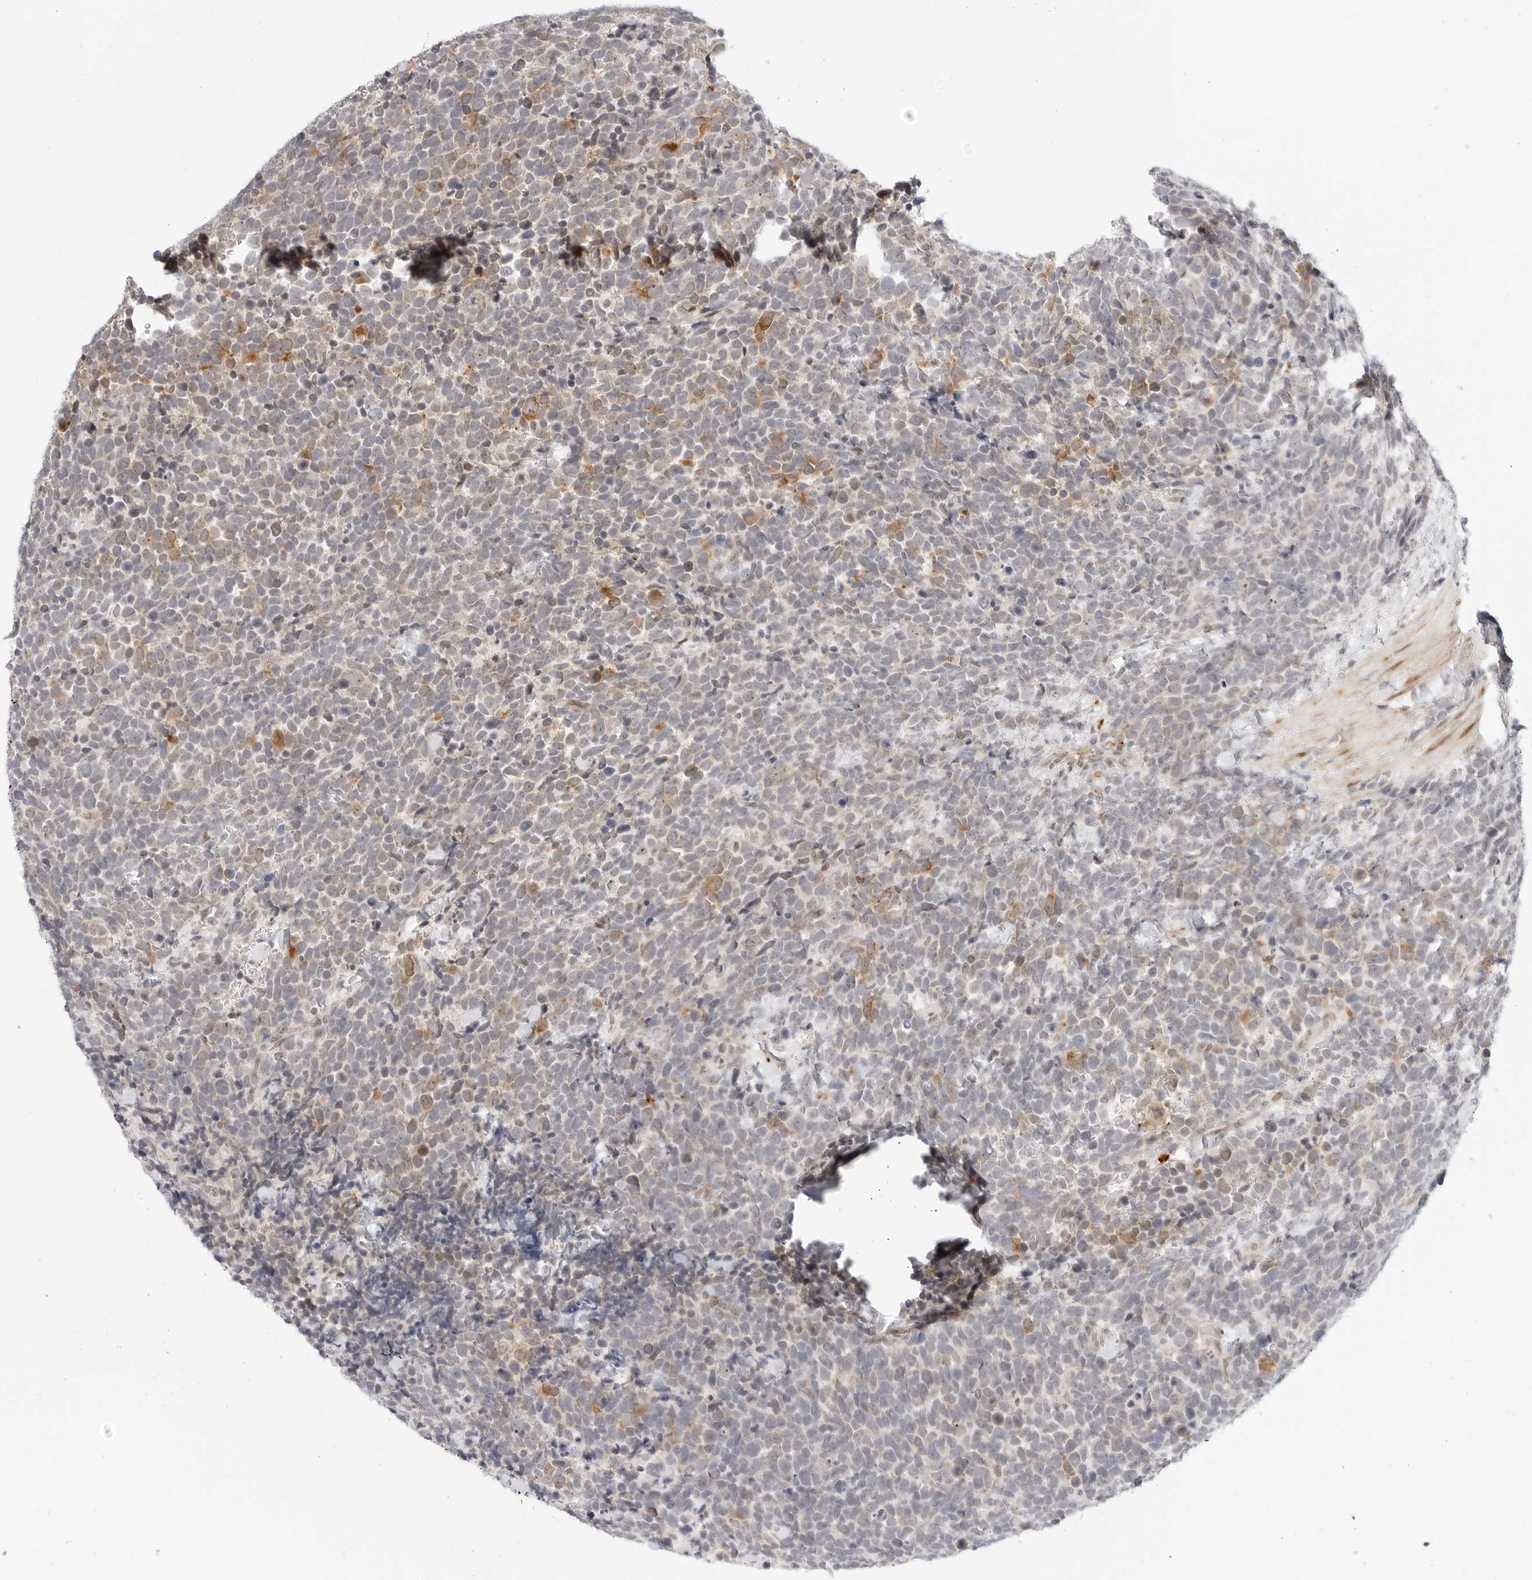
{"staining": {"intensity": "moderate", "quantity": "<25%", "location": "cytoplasmic/membranous"}, "tissue": "urothelial cancer", "cell_type": "Tumor cells", "image_type": "cancer", "snomed": [{"axis": "morphology", "description": "Urothelial carcinoma, High grade"}, {"axis": "topography", "description": "Urinary bladder"}], "caption": "The micrograph demonstrates a brown stain indicating the presence of a protein in the cytoplasmic/membranous of tumor cells in urothelial cancer. The staining was performed using DAB, with brown indicating positive protein expression. Nuclei are stained blue with hematoxylin.", "gene": "HIPK3", "patient": {"sex": "female", "age": 82}}